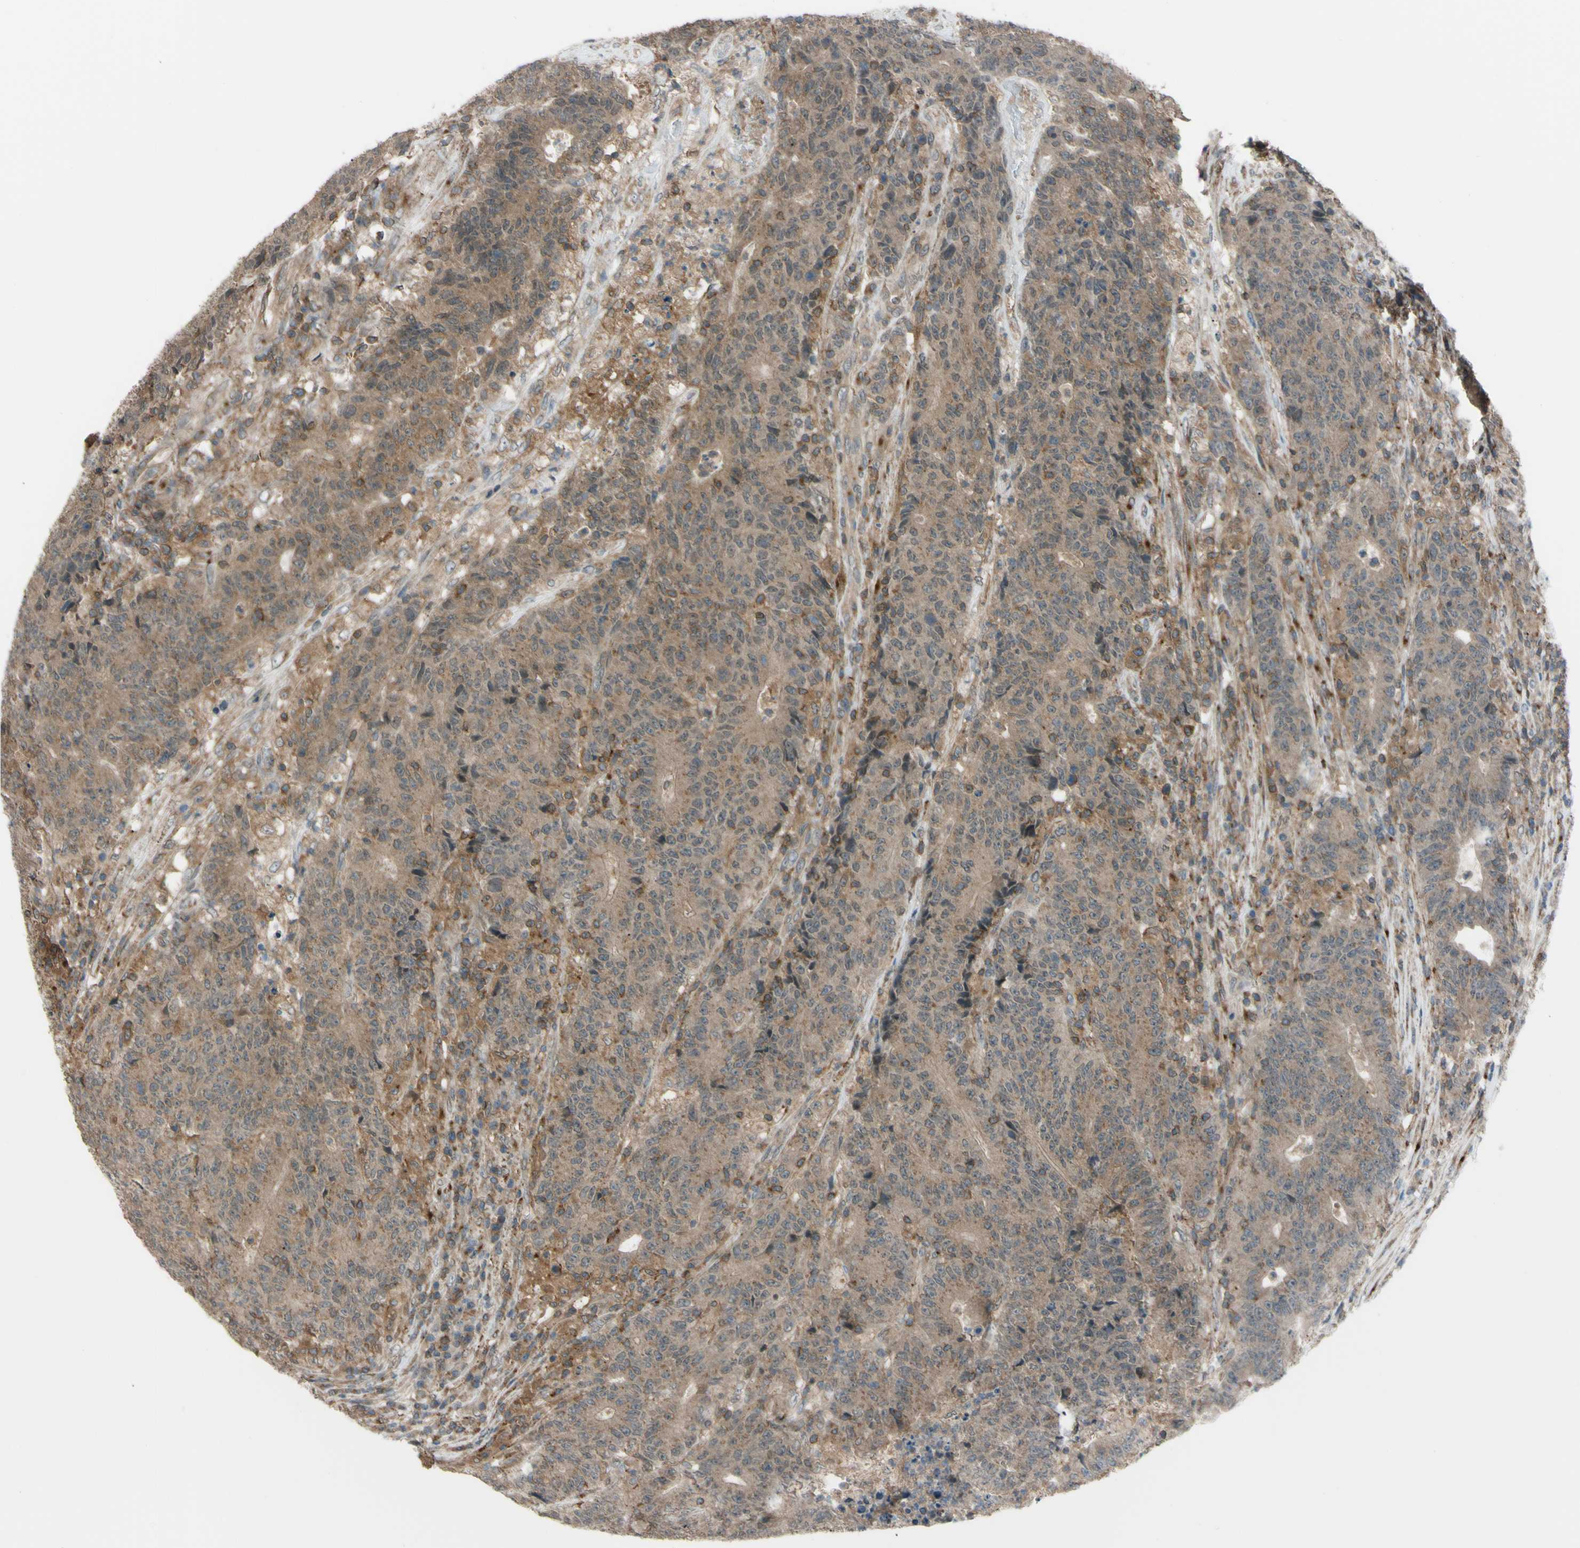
{"staining": {"intensity": "moderate", "quantity": "25%-75%", "location": "cytoplasmic/membranous,nuclear"}, "tissue": "colorectal cancer", "cell_type": "Tumor cells", "image_type": "cancer", "snomed": [{"axis": "morphology", "description": "Normal tissue, NOS"}, {"axis": "morphology", "description": "Adenocarcinoma, NOS"}, {"axis": "topography", "description": "Colon"}], "caption": "Protein staining demonstrates moderate cytoplasmic/membranous and nuclear positivity in approximately 25%-75% of tumor cells in adenocarcinoma (colorectal). (DAB (3,3'-diaminobenzidine) = brown stain, brightfield microscopy at high magnification).", "gene": "FLII", "patient": {"sex": "female", "age": 75}}